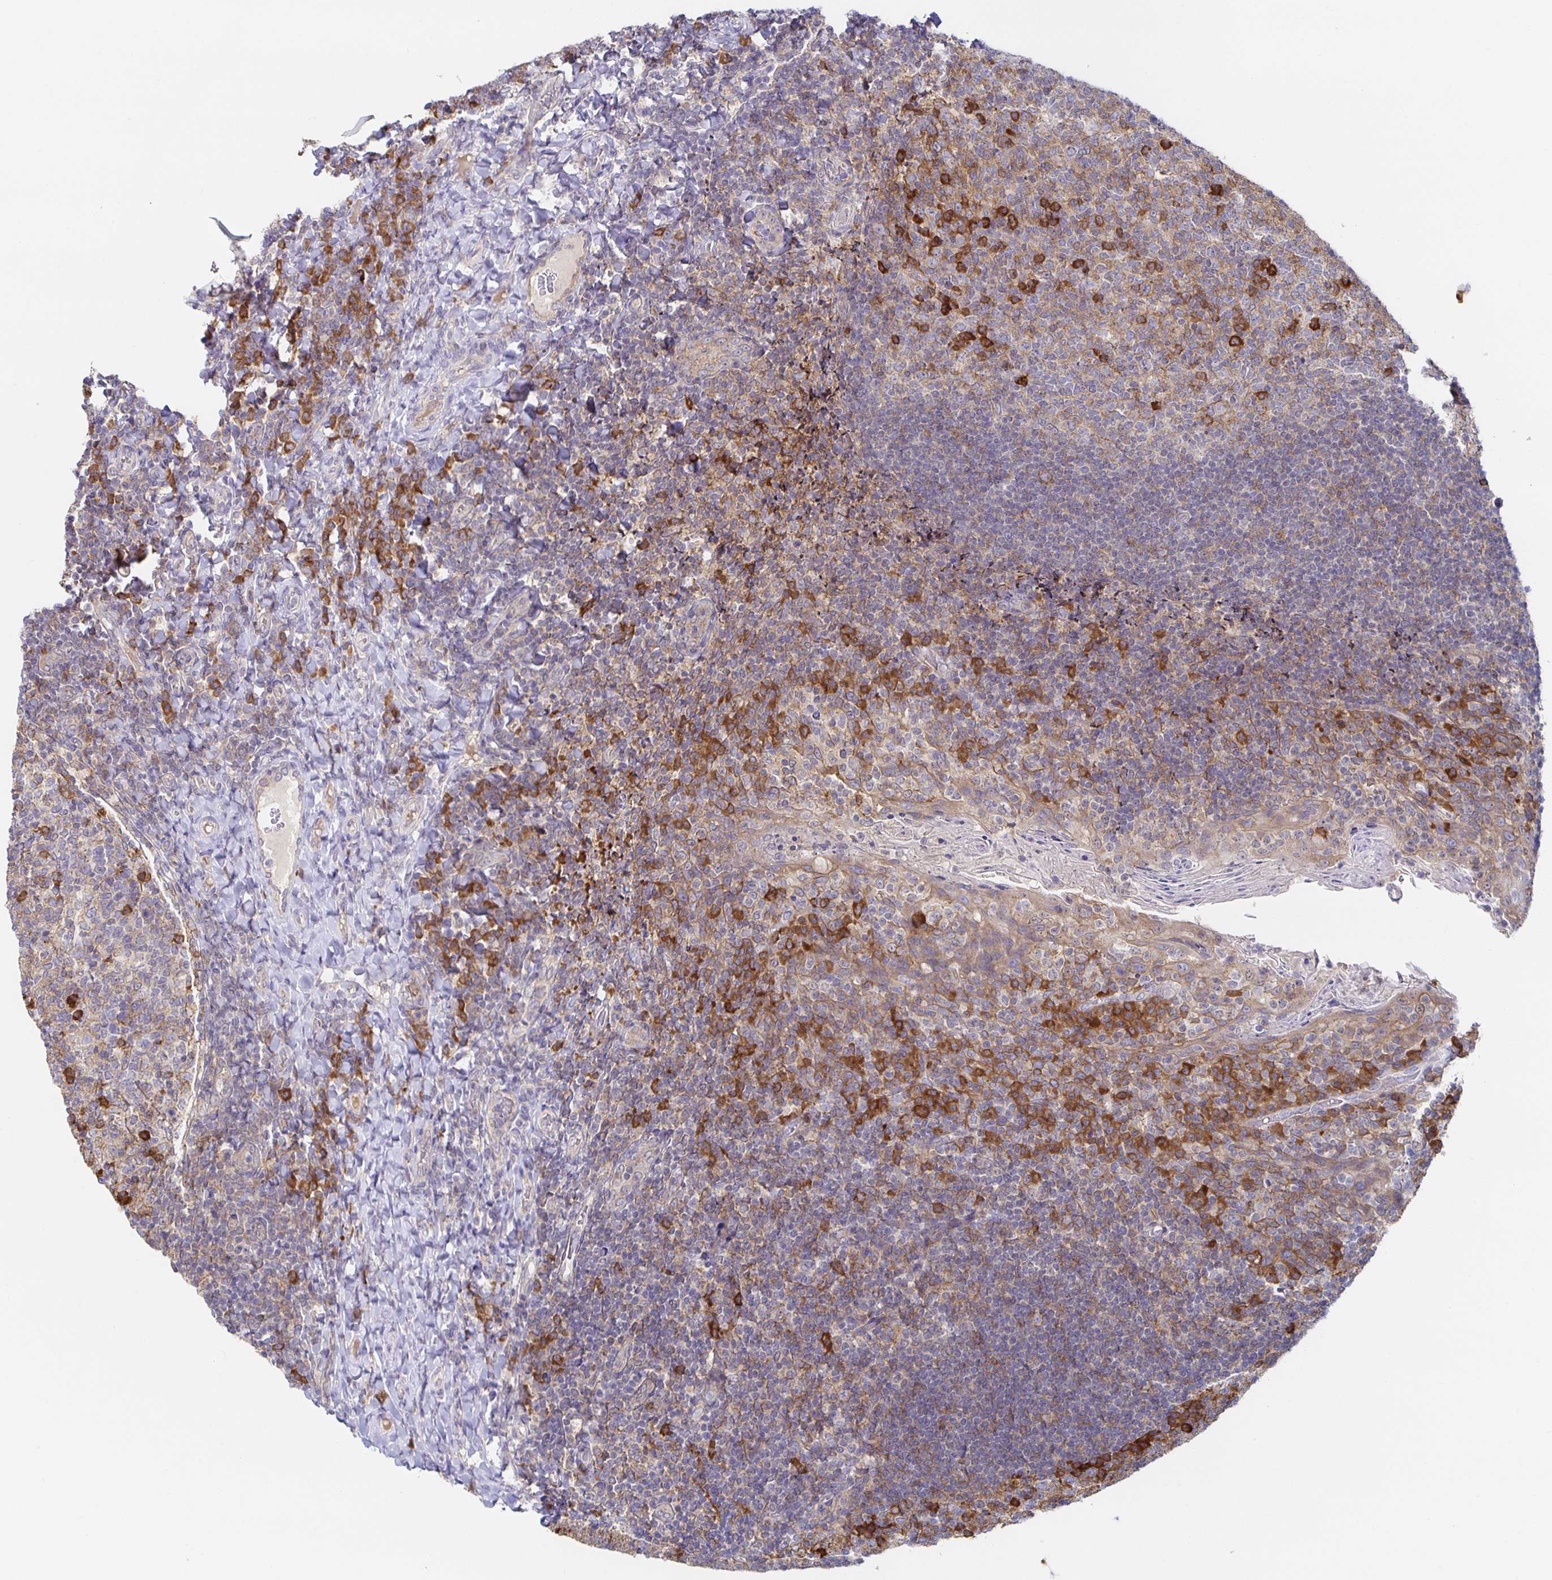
{"staining": {"intensity": "strong", "quantity": "<25%", "location": "cytoplasmic/membranous"}, "tissue": "tonsil", "cell_type": "Germinal center cells", "image_type": "normal", "snomed": [{"axis": "morphology", "description": "Normal tissue, NOS"}, {"axis": "topography", "description": "Tonsil"}], "caption": "This is a photomicrograph of immunohistochemistry (IHC) staining of normal tonsil, which shows strong staining in the cytoplasmic/membranous of germinal center cells.", "gene": "BAD", "patient": {"sex": "female", "age": 10}}